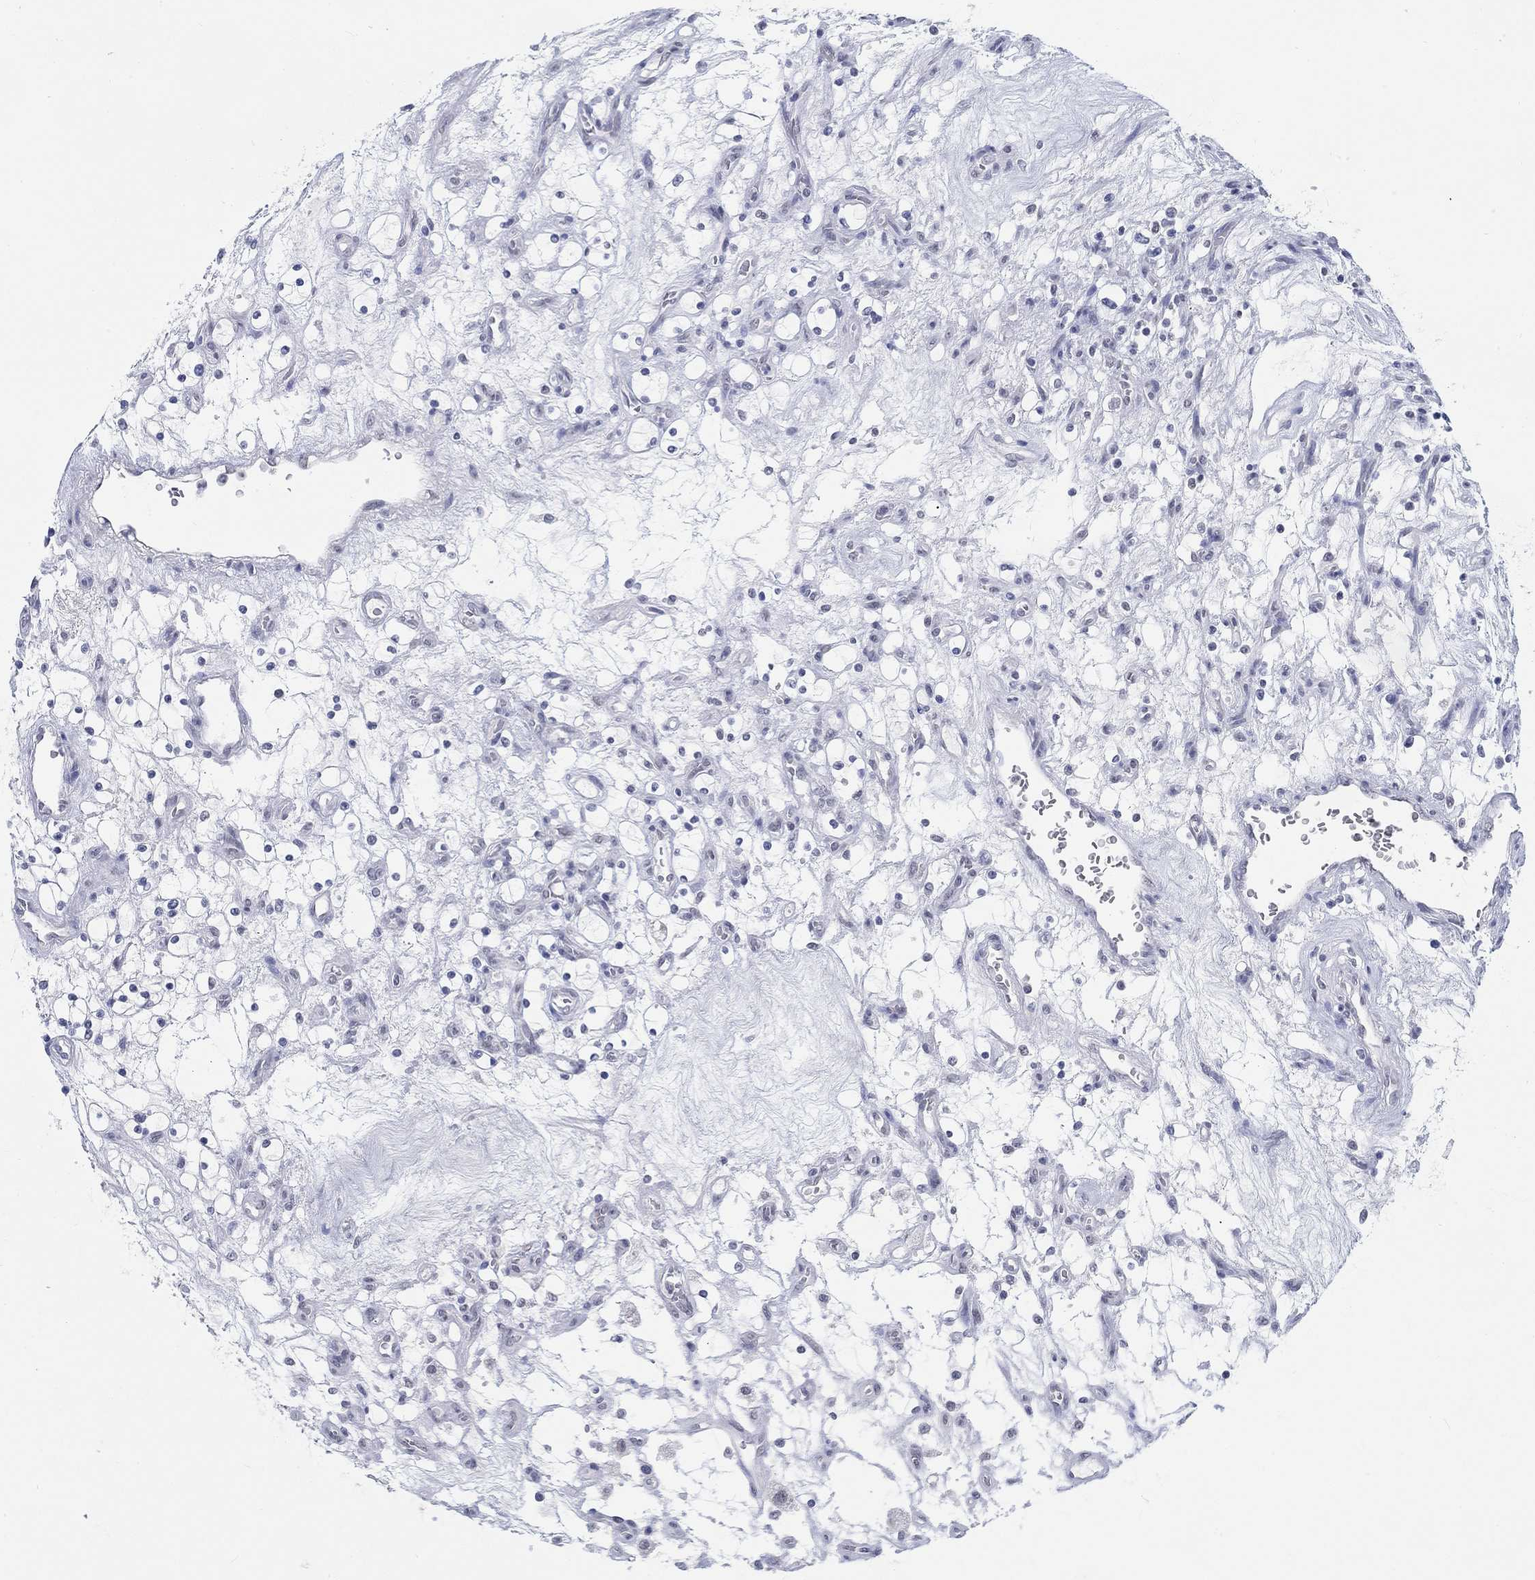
{"staining": {"intensity": "negative", "quantity": "none", "location": "none"}, "tissue": "renal cancer", "cell_type": "Tumor cells", "image_type": "cancer", "snomed": [{"axis": "morphology", "description": "Adenocarcinoma, NOS"}, {"axis": "topography", "description": "Kidney"}], "caption": "Renal adenocarcinoma was stained to show a protein in brown. There is no significant staining in tumor cells. Nuclei are stained in blue.", "gene": "ANKS1B", "patient": {"sex": "female", "age": 69}}